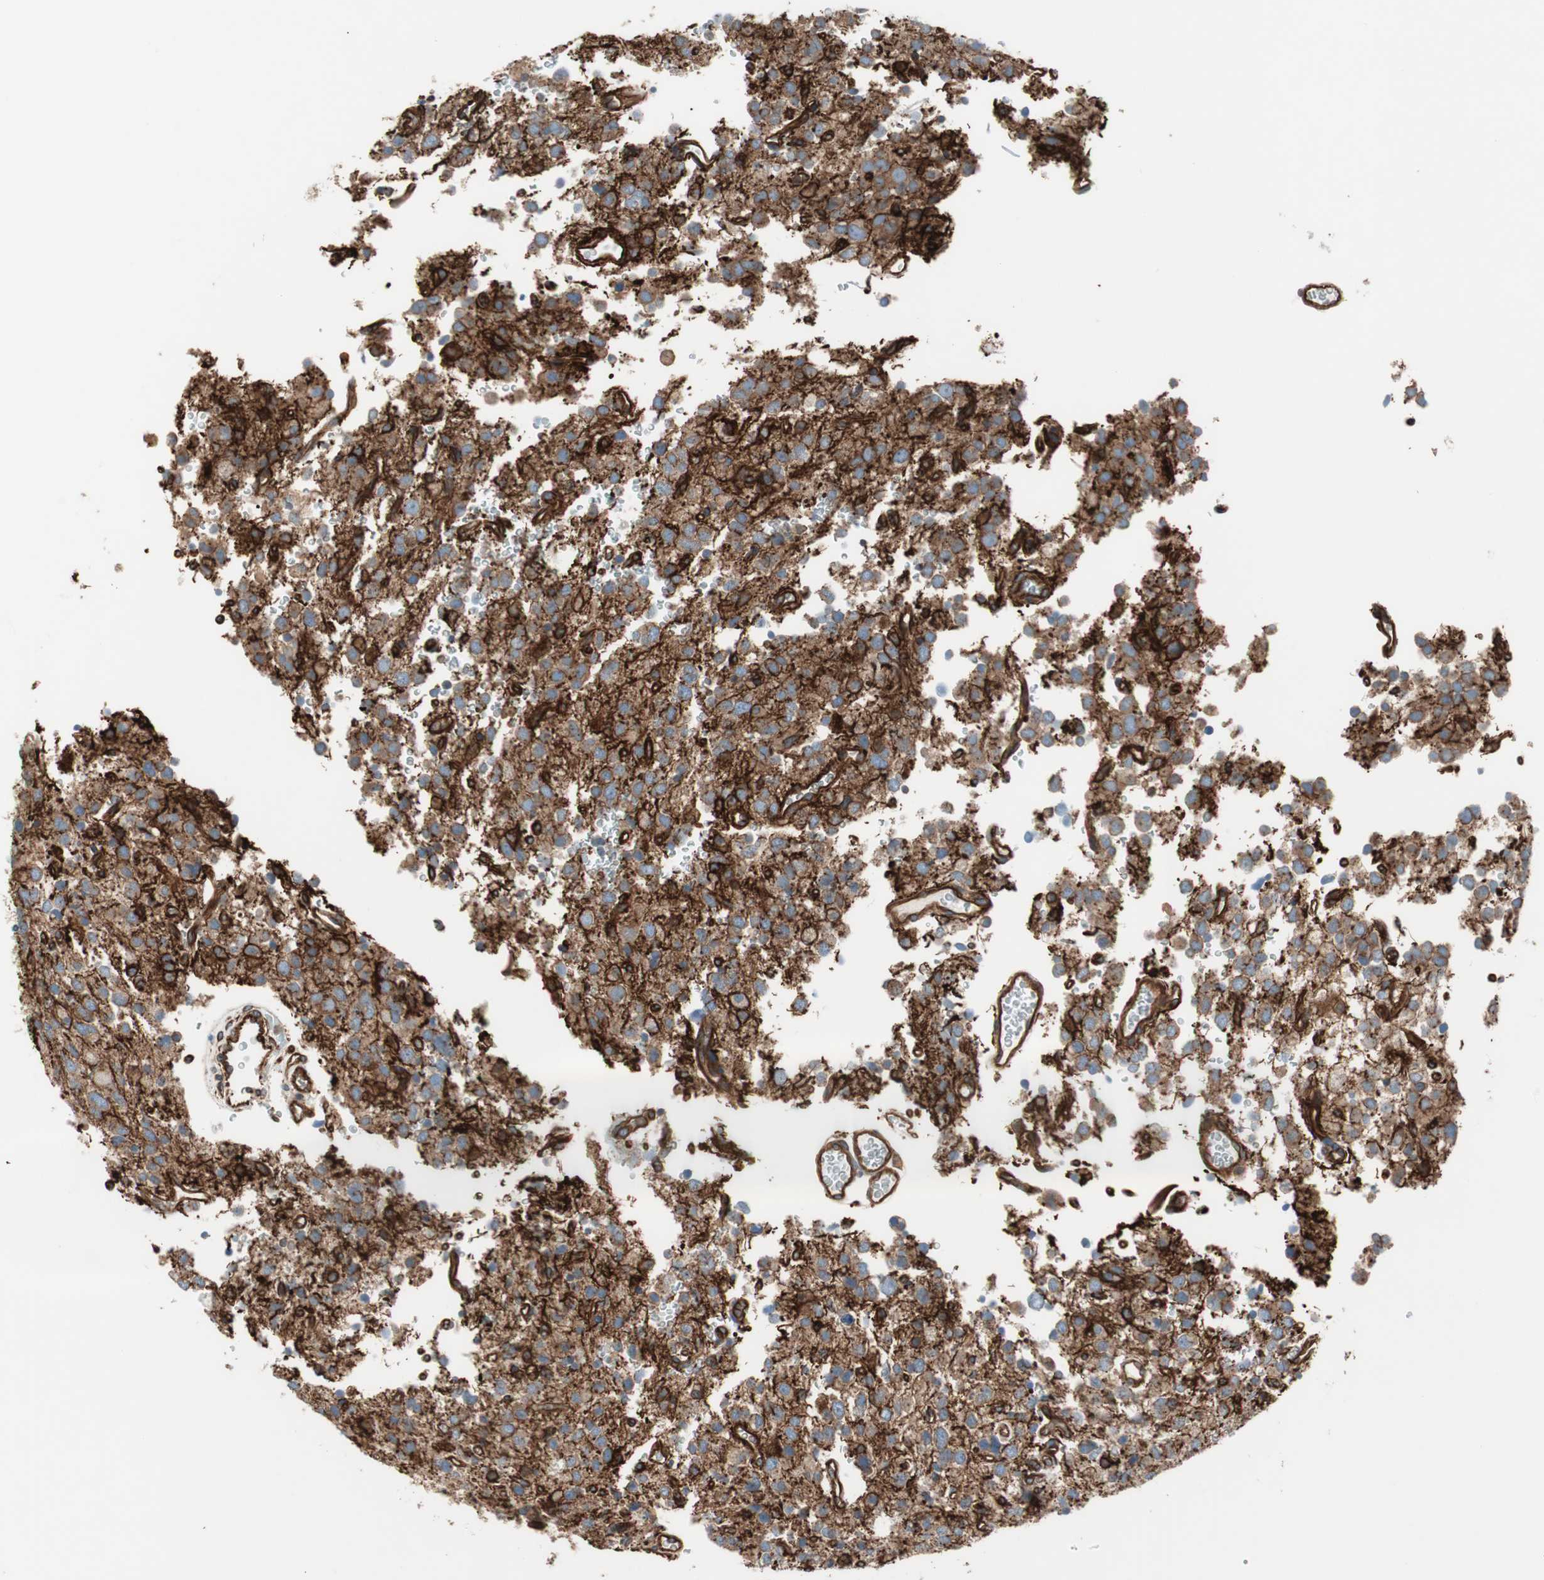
{"staining": {"intensity": "strong", "quantity": ">75%", "location": "cytoplasmic/membranous"}, "tissue": "glioma", "cell_type": "Tumor cells", "image_type": "cancer", "snomed": [{"axis": "morphology", "description": "Glioma, malignant, High grade"}, {"axis": "topography", "description": "Brain"}], "caption": "Glioma stained for a protein (brown) displays strong cytoplasmic/membranous positive expression in about >75% of tumor cells.", "gene": "TCTA", "patient": {"sex": "male", "age": 47}}